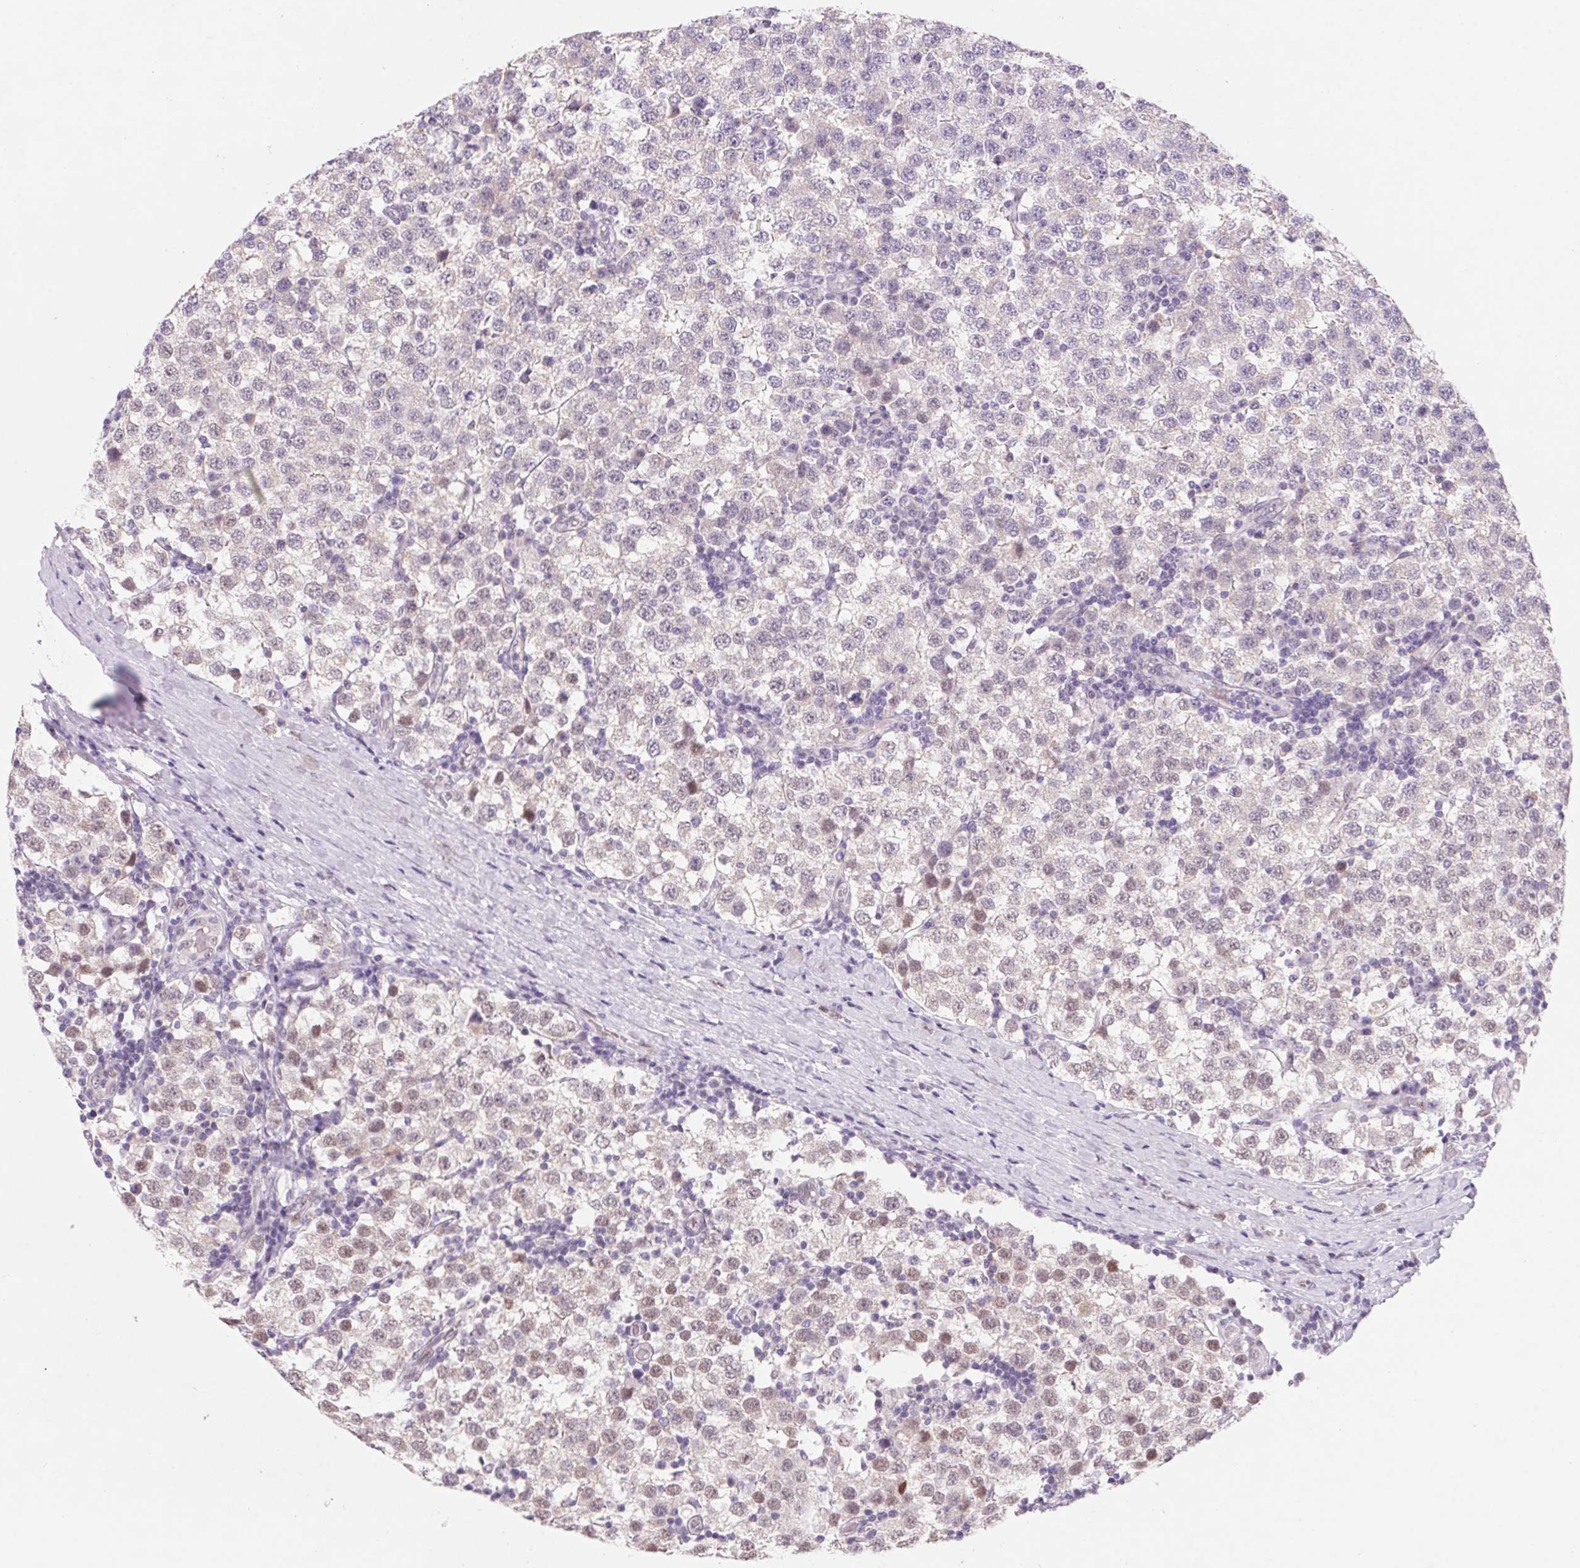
{"staining": {"intensity": "negative", "quantity": "none", "location": "none"}, "tissue": "testis cancer", "cell_type": "Tumor cells", "image_type": "cancer", "snomed": [{"axis": "morphology", "description": "Seminoma, NOS"}, {"axis": "topography", "description": "Testis"}], "caption": "Immunohistochemical staining of testis cancer exhibits no significant expression in tumor cells. (DAB (3,3'-diaminobenzidine) immunohistochemistry (IHC) with hematoxylin counter stain).", "gene": "DPPA5", "patient": {"sex": "male", "age": 34}}